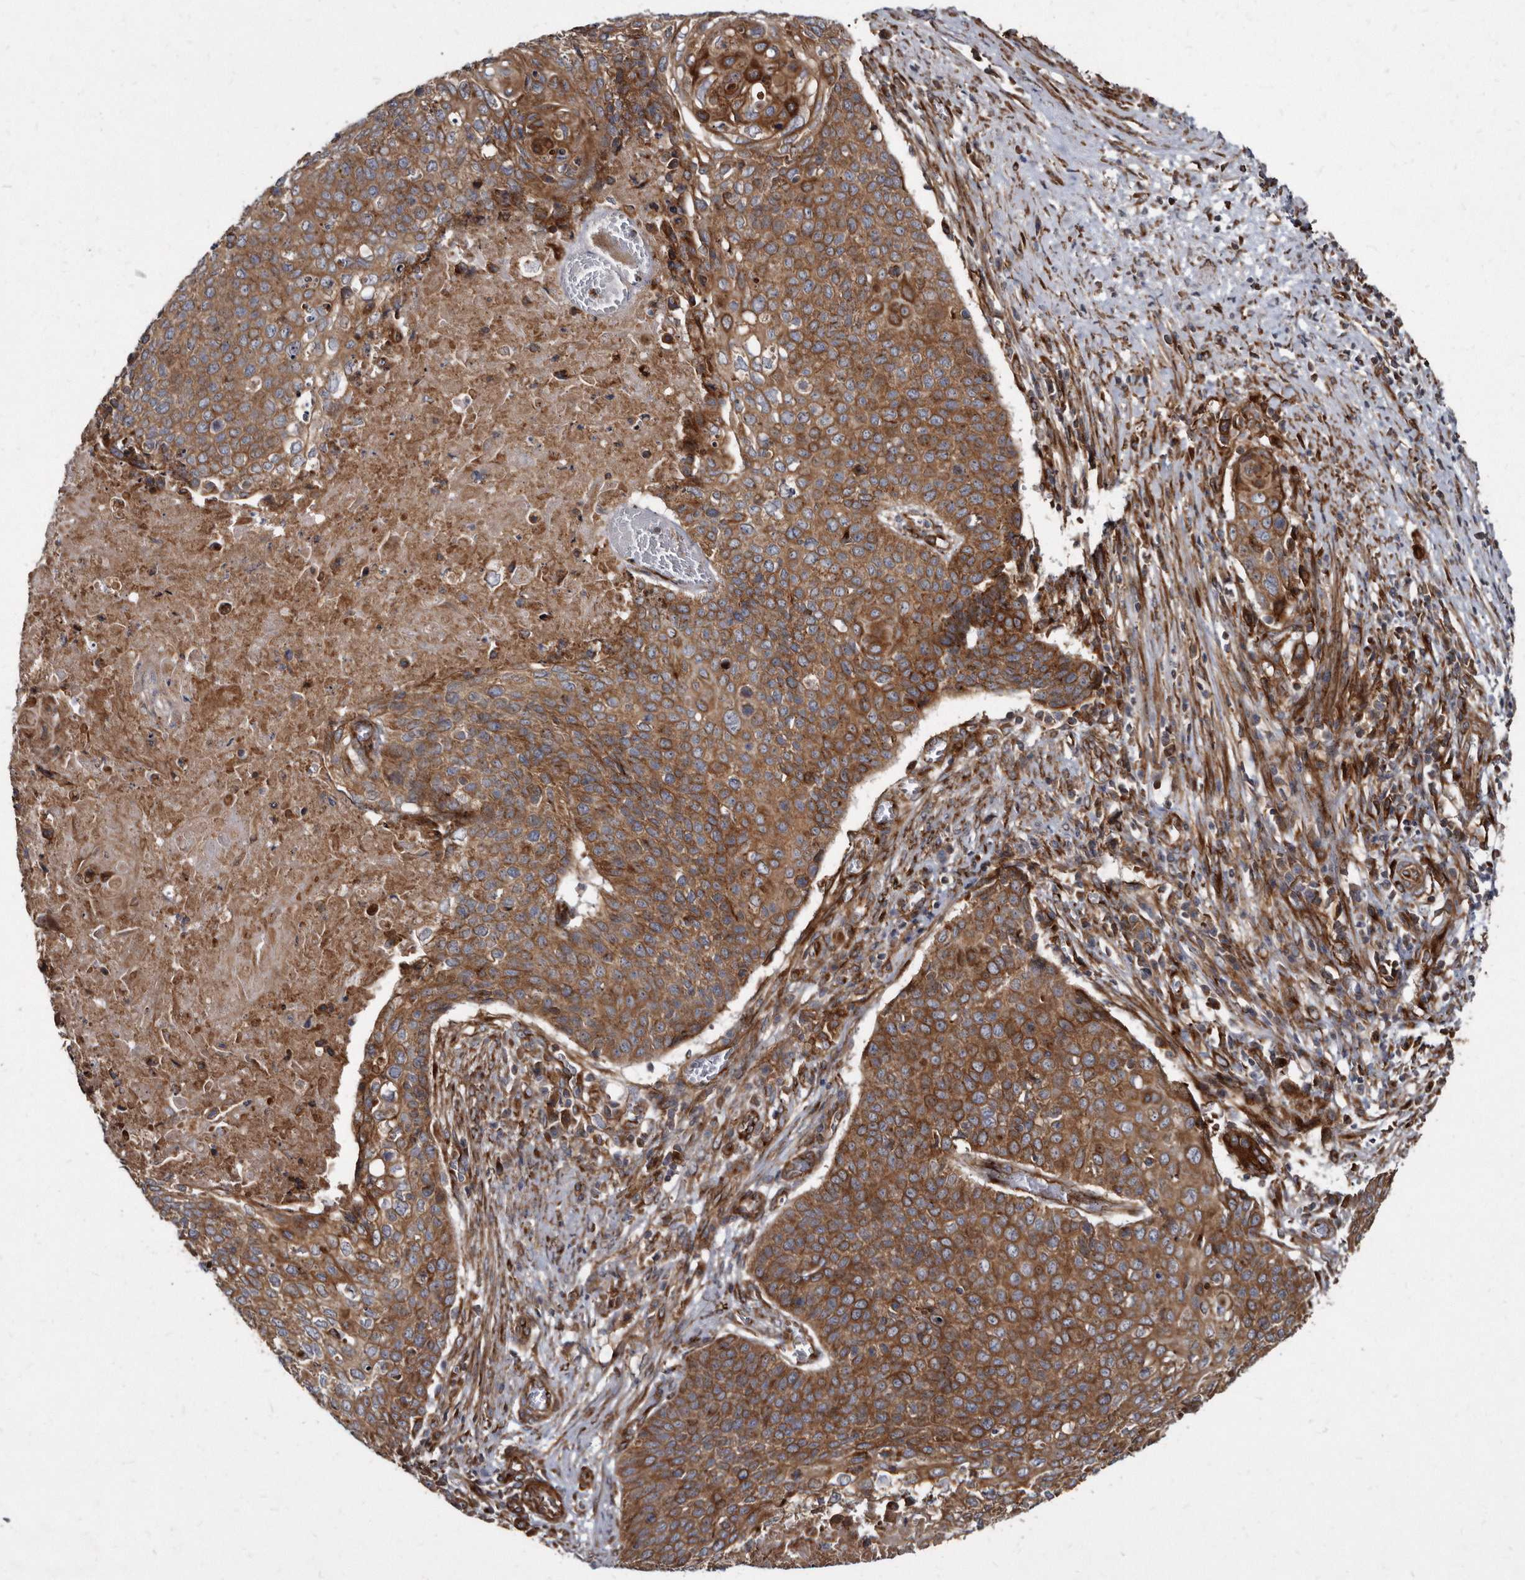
{"staining": {"intensity": "moderate", "quantity": ">75%", "location": "cytoplasmic/membranous"}, "tissue": "cervical cancer", "cell_type": "Tumor cells", "image_type": "cancer", "snomed": [{"axis": "morphology", "description": "Squamous cell carcinoma, NOS"}, {"axis": "topography", "description": "Cervix"}], "caption": "There is medium levels of moderate cytoplasmic/membranous positivity in tumor cells of cervical cancer, as demonstrated by immunohistochemical staining (brown color).", "gene": "KCTD20", "patient": {"sex": "female", "age": 39}}